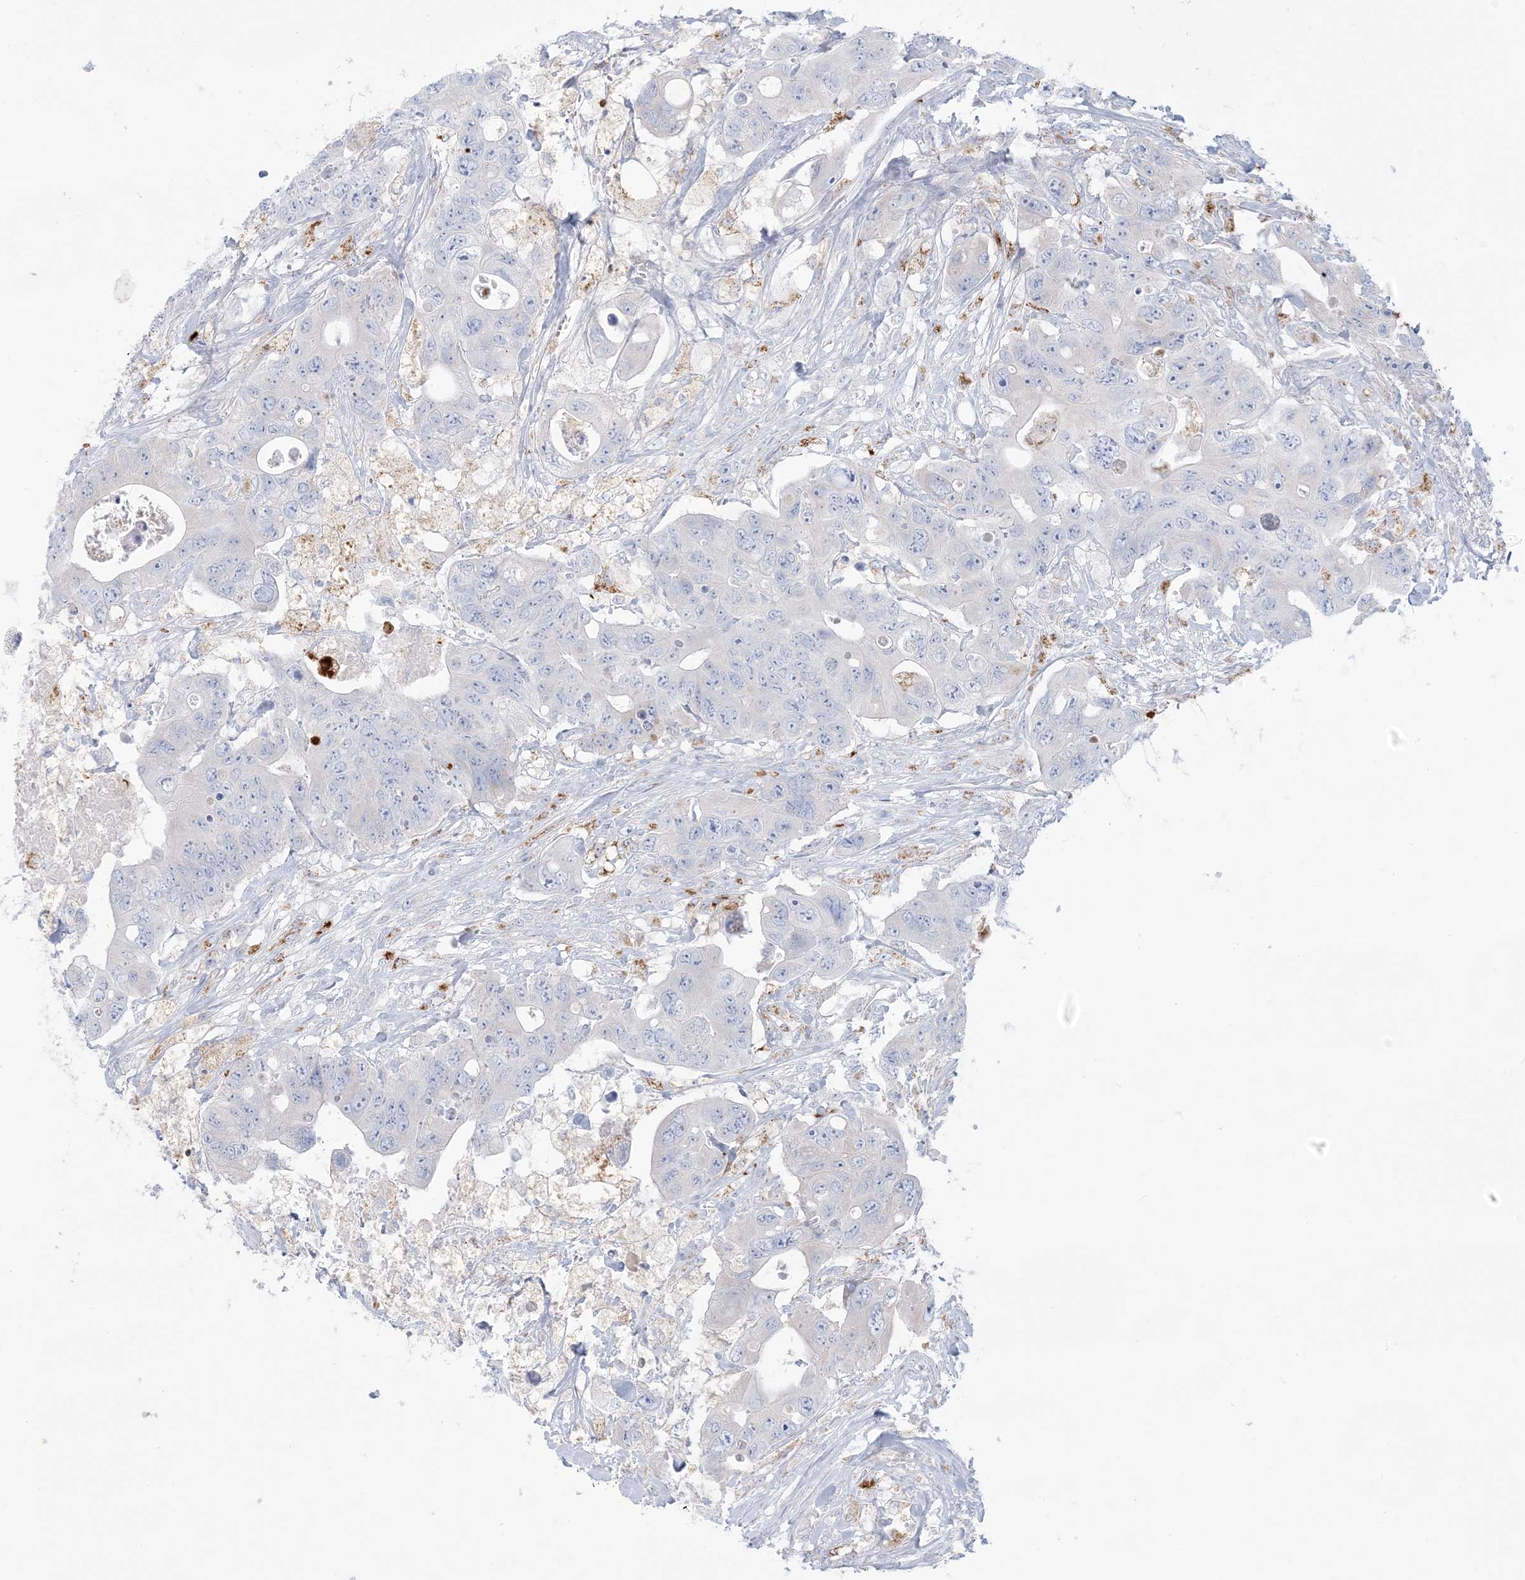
{"staining": {"intensity": "negative", "quantity": "none", "location": "none"}, "tissue": "colorectal cancer", "cell_type": "Tumor cells", "image_type": "cancer", "snomed": [{"axis": "morphology", "description": "Adenocarcinoma, NOS"}, {"axis": "topography", "description": "Colon"}], "caption": "Human colorectal cancer stained for a protein using immunohistochemistry displays no expression in tumor cells.", "gene": "KCTD6", "patient": {"sex": "female", "age": 46}}